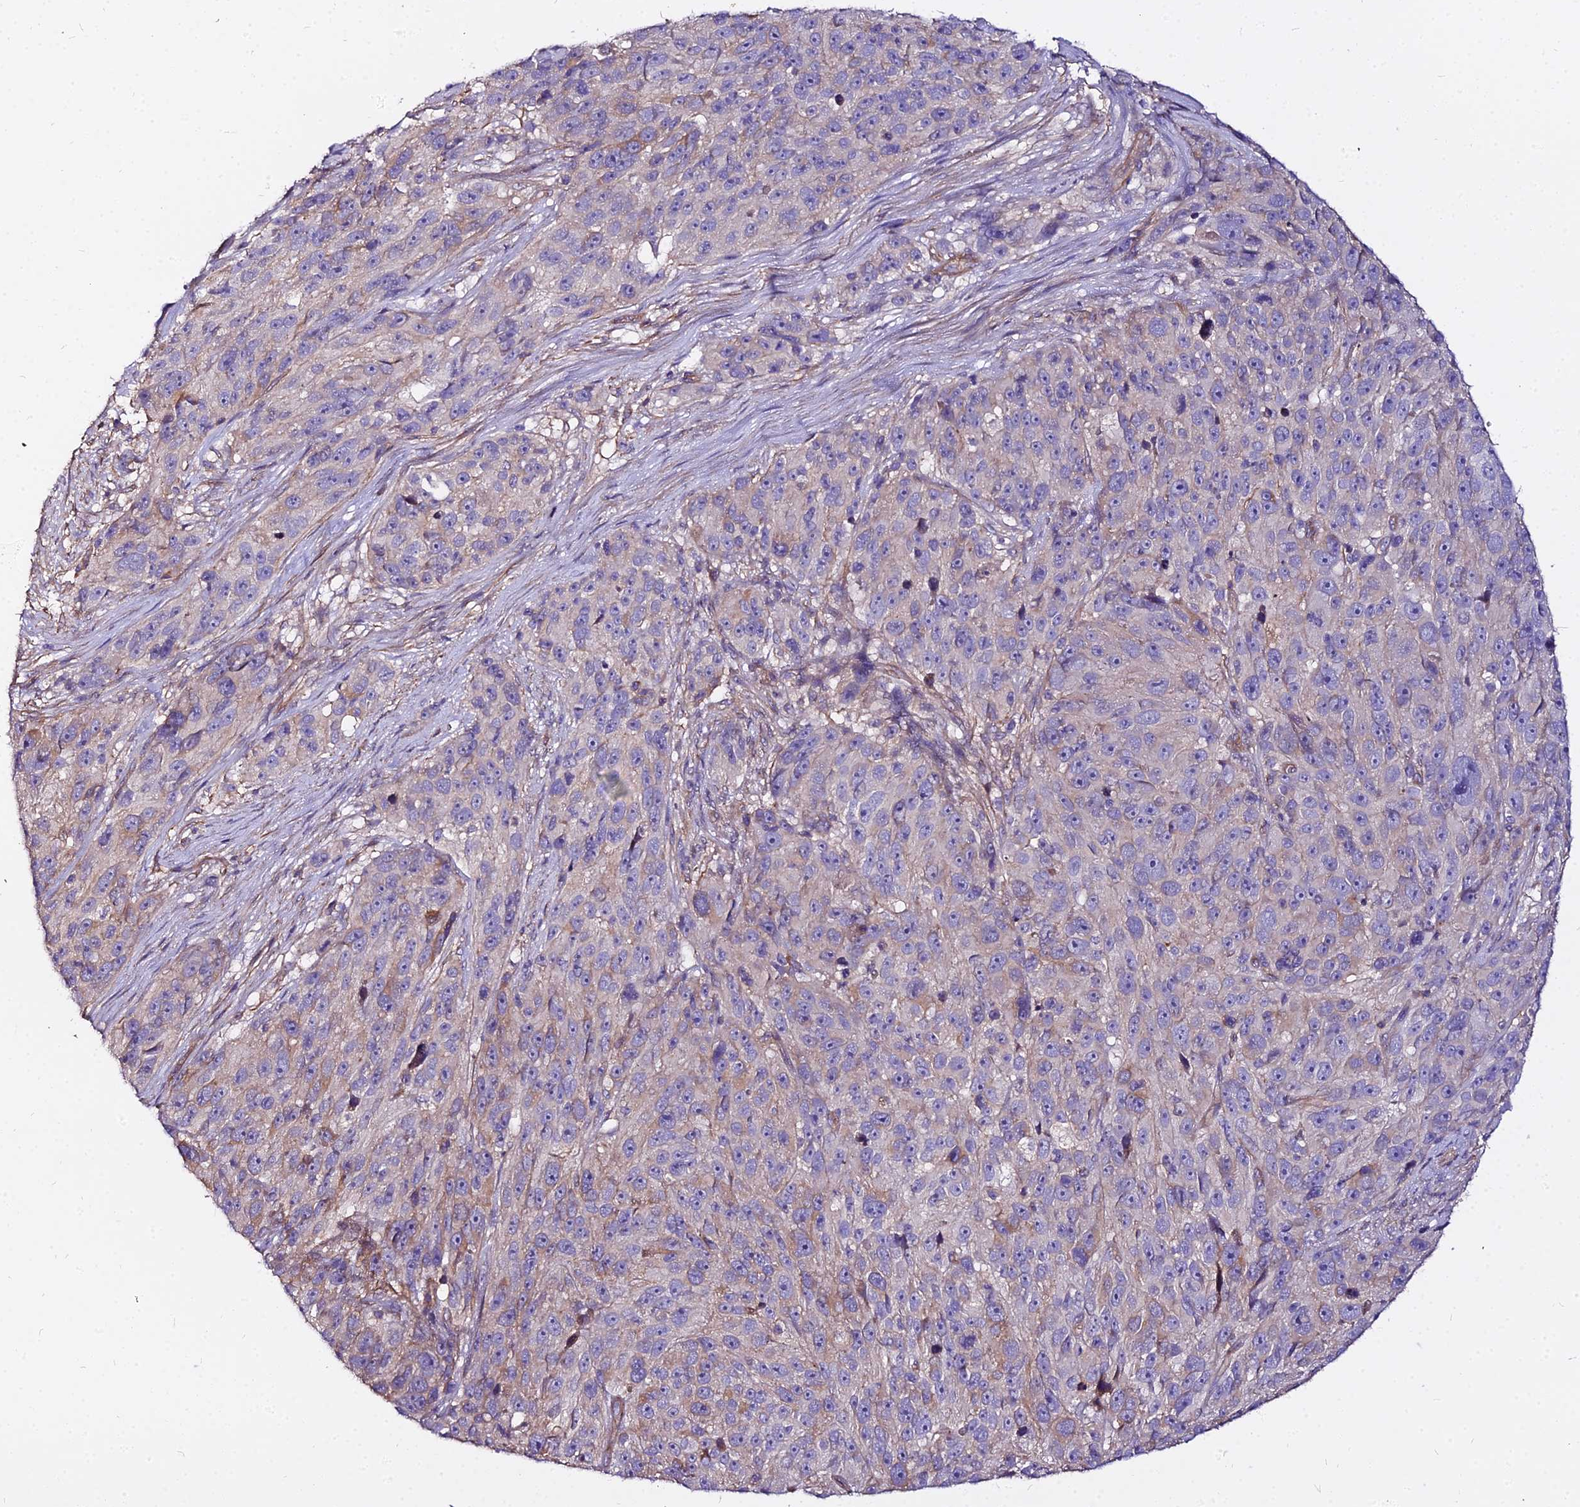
{"staining": {"intensity": "weak", "quantity": "25%-75%", "location": "cytoplasmic/membranous"}, "tissue": "melanoma", "cell_type": "Tumor cells", "image_type": "cancer", "snomed": [{"axis": "morphology", "description": "Malignant melanoma, NOS"}, {"axis": "topography", "description": "Skin"}], "caption": "A brown stain shows weak cytoplasmic/membranous positivity of a protein in human malignant melanoma tumor cells.", "gene": "GLYAT", "patient": {"sex": "male", "age": 84}}